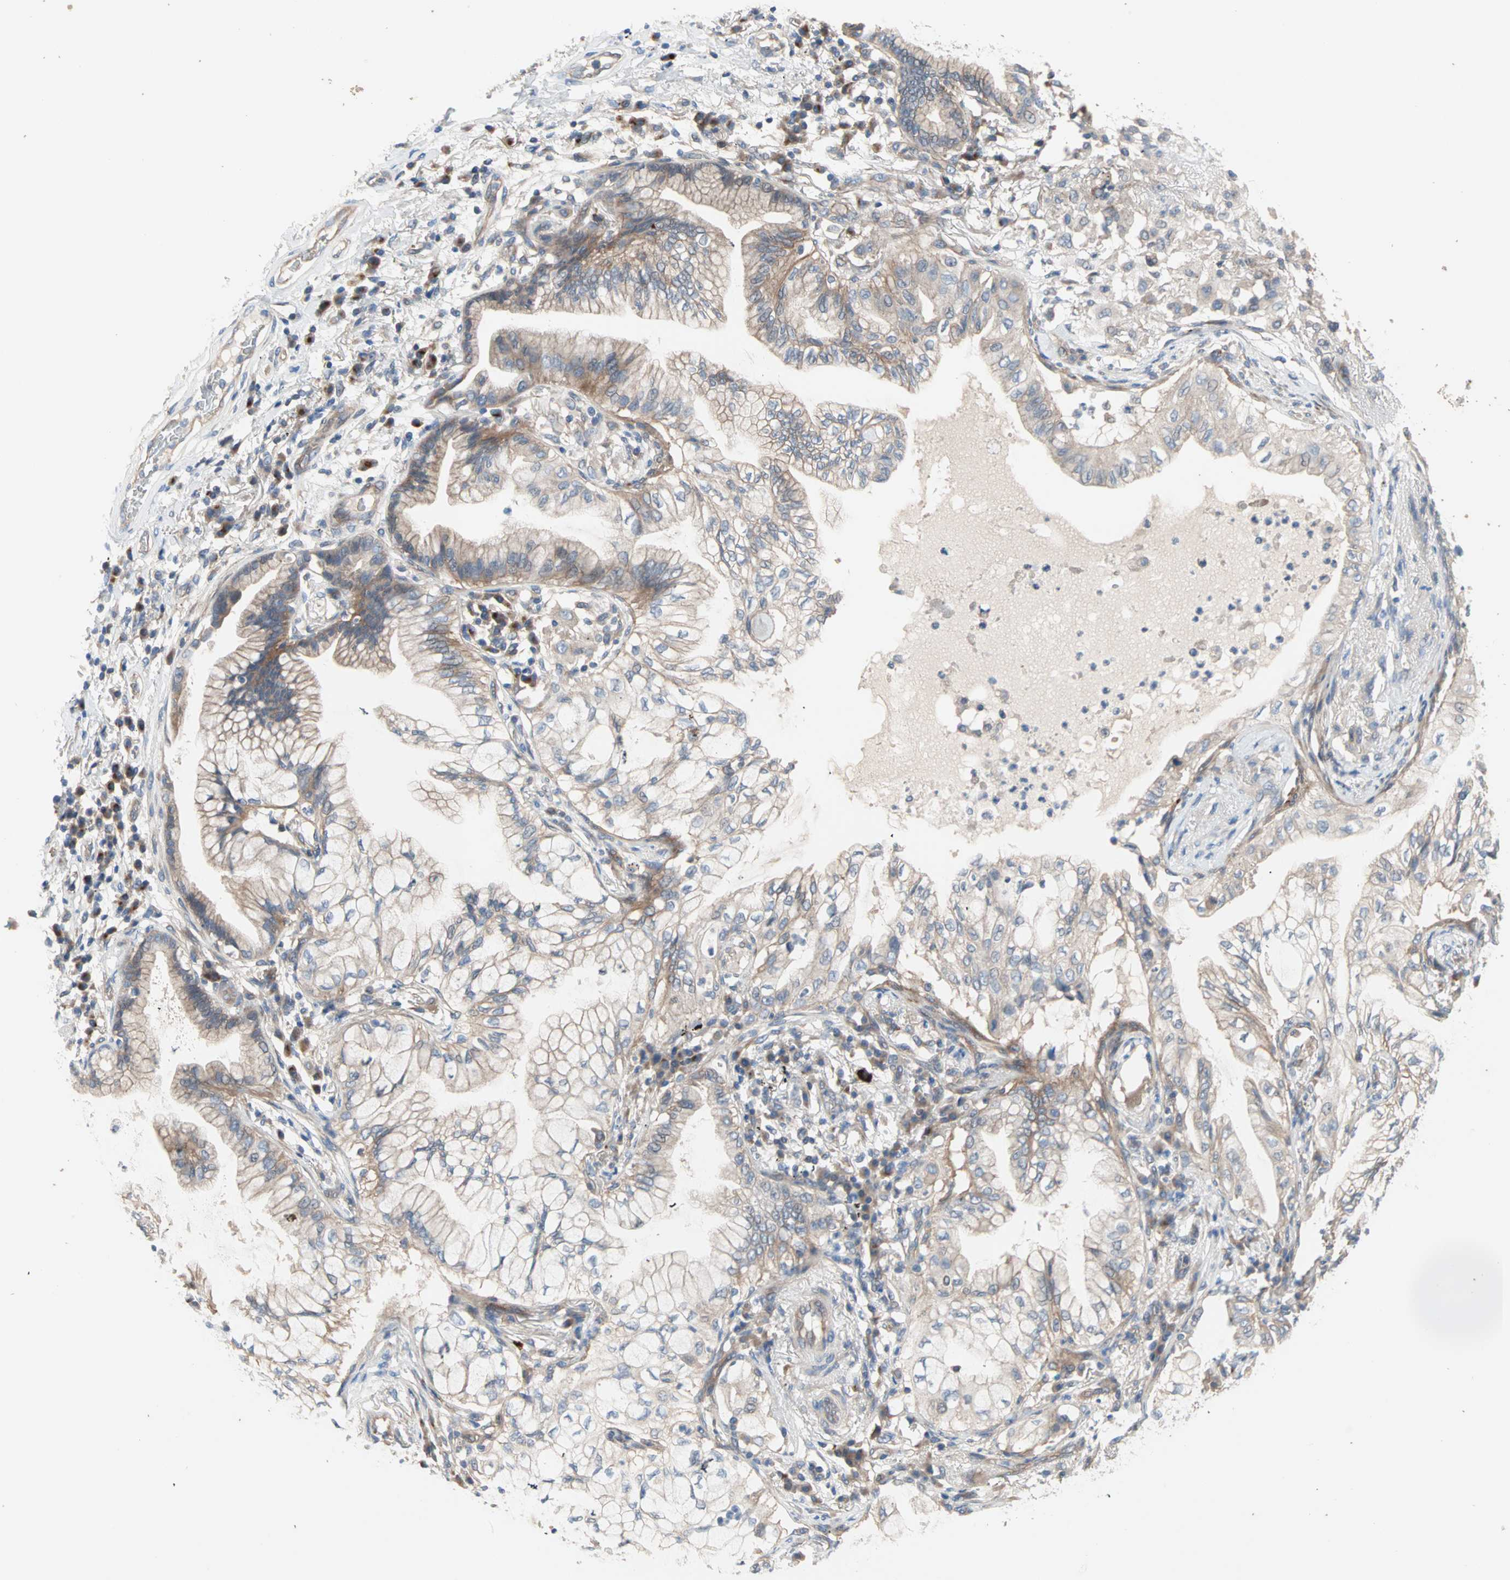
{"staining": {"intensity": "weak", "quantity": "25%-75%", "location": "cytoplasmic/membranous"}, "tissue": "lung cancer", "cell_type": "Tumor cells", "image_type": "cancer", "snomed": [{"axis": "morphology", "description": "Adenocarcinoma, NOS"}, {"axis": "topography", "description": "Lung"}], "caption": "Immunohistochemistry (IHC) photomicrograph of lung cancer (adenocarcinoma) stained for a protein (brown), which exhibits low levels of weak cytoplasmic/membranous expression in approximately 25%-75% of tumor cells.", "gene": "PDE8A", "patient": {"sex": "female", "age": 70}}